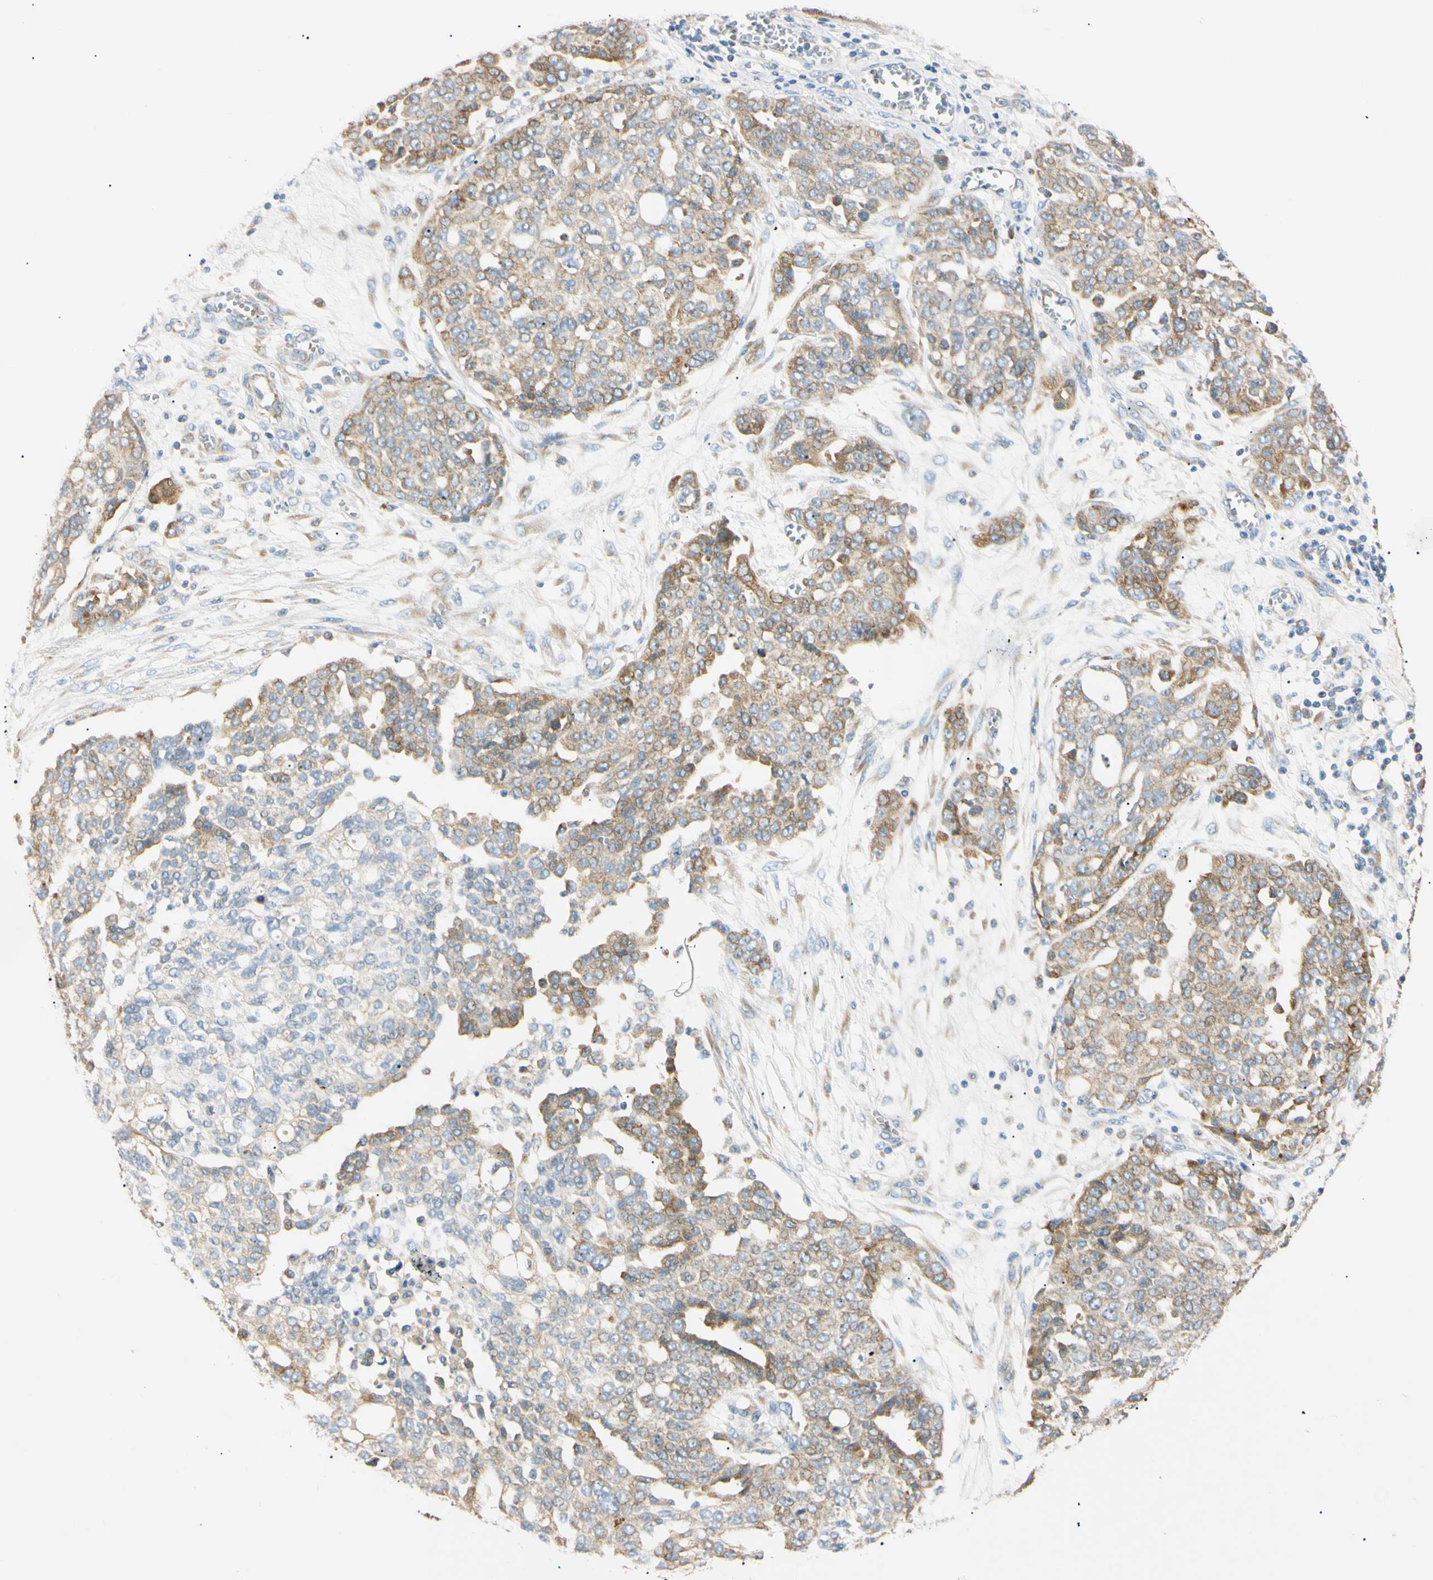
{"staining": {"intensity": "moderate", "quantity": ">75%", "location": "cytoplasmic/membranous"}, "tissue": "ovarian cancer", "cell_type": "Tumor cells", "image_type": "cancer", "snomed": [{"axis": "morphology", "description": "Cystadenocarcinoma, serous, NOS"}, {"axis": "topography", "description": "Soft tissue"}, {"axis": "topography", "description": "Ovary"}], "caption": "An image showing moderate cytoplasmic/membranous positivity in approximately >75% of tumor cells in ovarian cancer, as visualized by brown immunohistochemical staining.", "gene": "DNAJB12", "patient": {"sex": "female", "age": 57}}